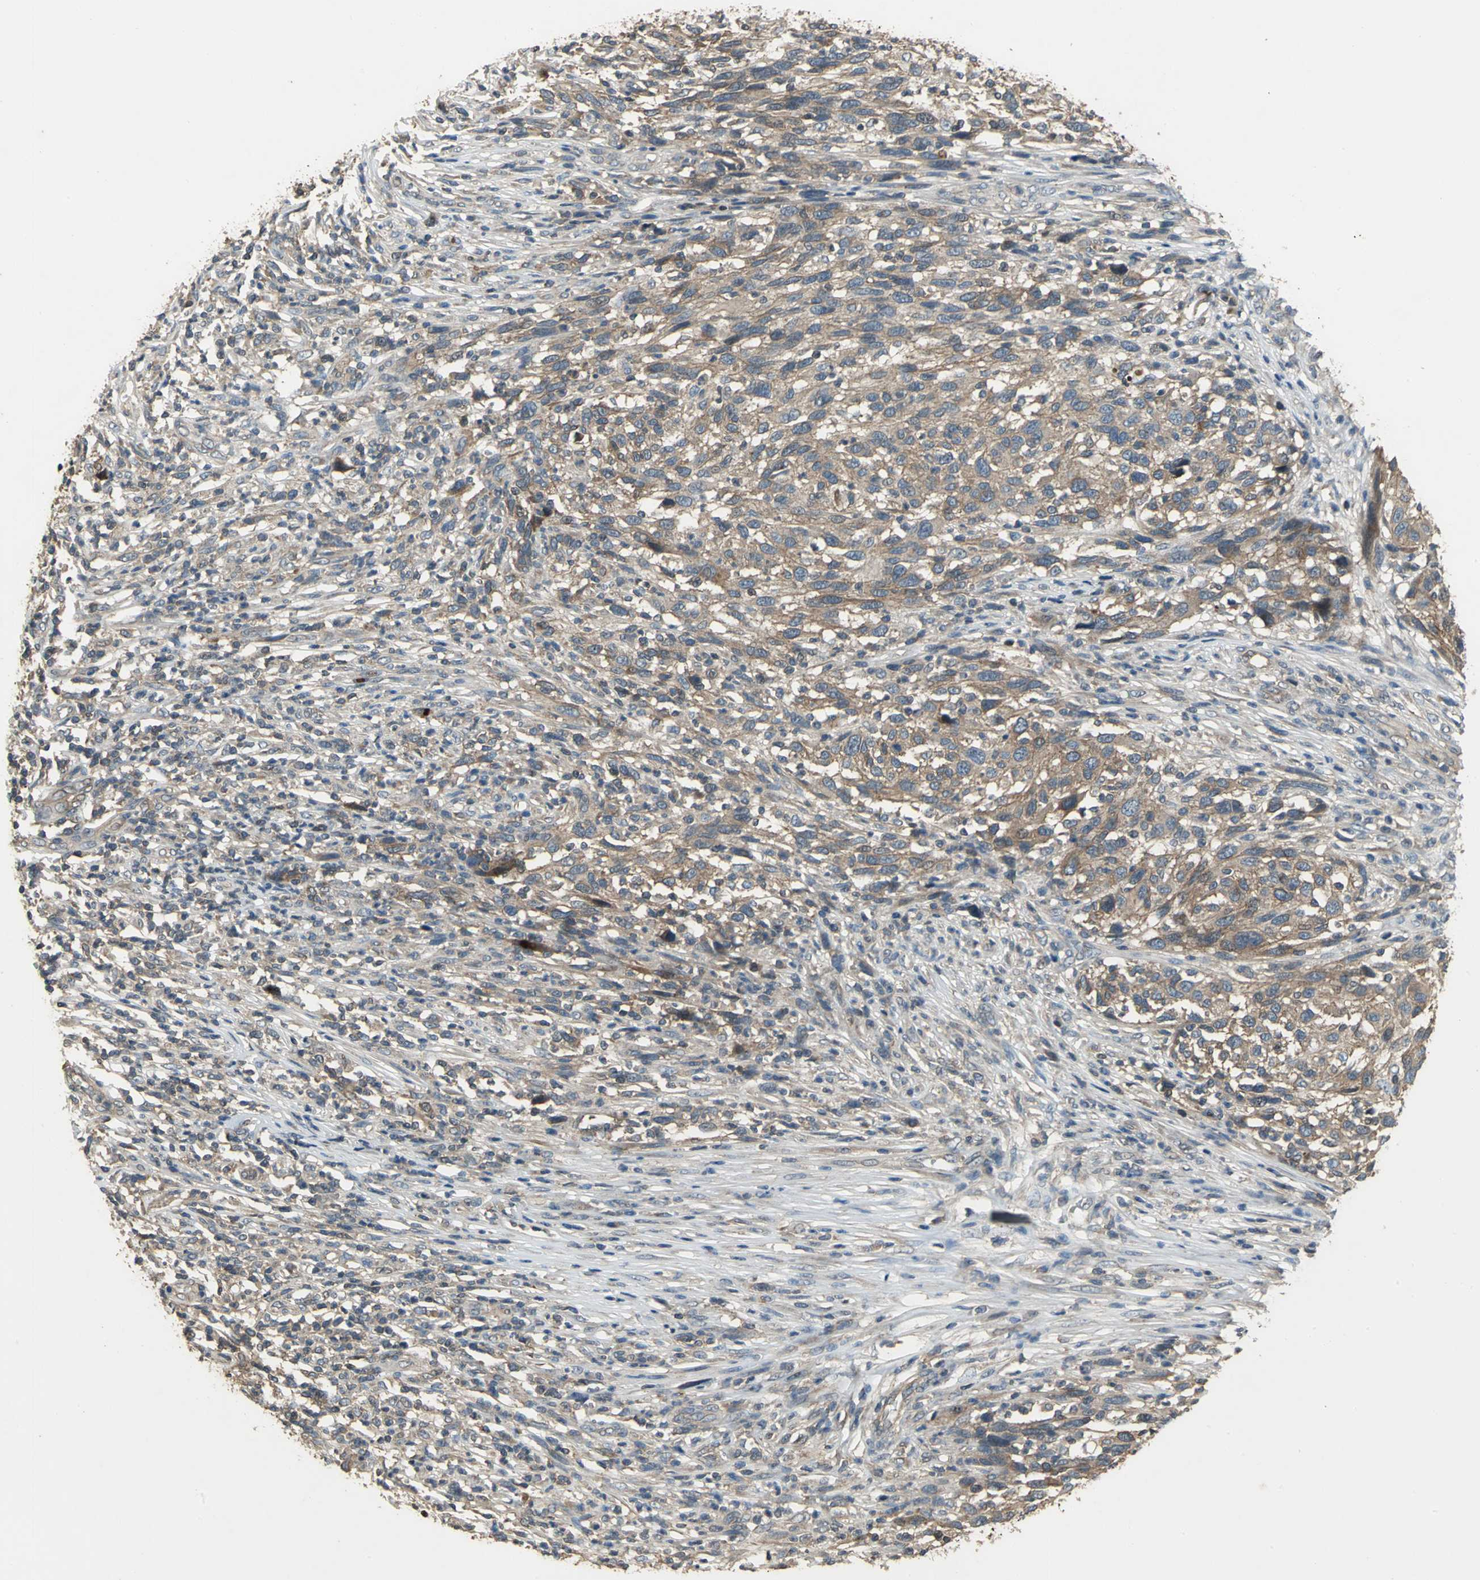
{"staining": {"intensity": "moderate", "quantity": ">75%", "location": "cytoplasmic/membranous"}, "tissue": "melanoma", "cell_type": "Tumor cells", "image_type": "cancer", "snomed": [{"axis": "morphology", "description": "Malignant melanoma, Metastatic site"}, {"axis": "topography", "description": "Lymph node"}], "caption": "Moderate cytoplasmic/membranous positivity is identified in approximately >75% of tumor cells in malignant melanoma (metastatic site). Nuclei are stained in blue.", "gene": "MET", "patient": {"sex": "male", "age": 61}}